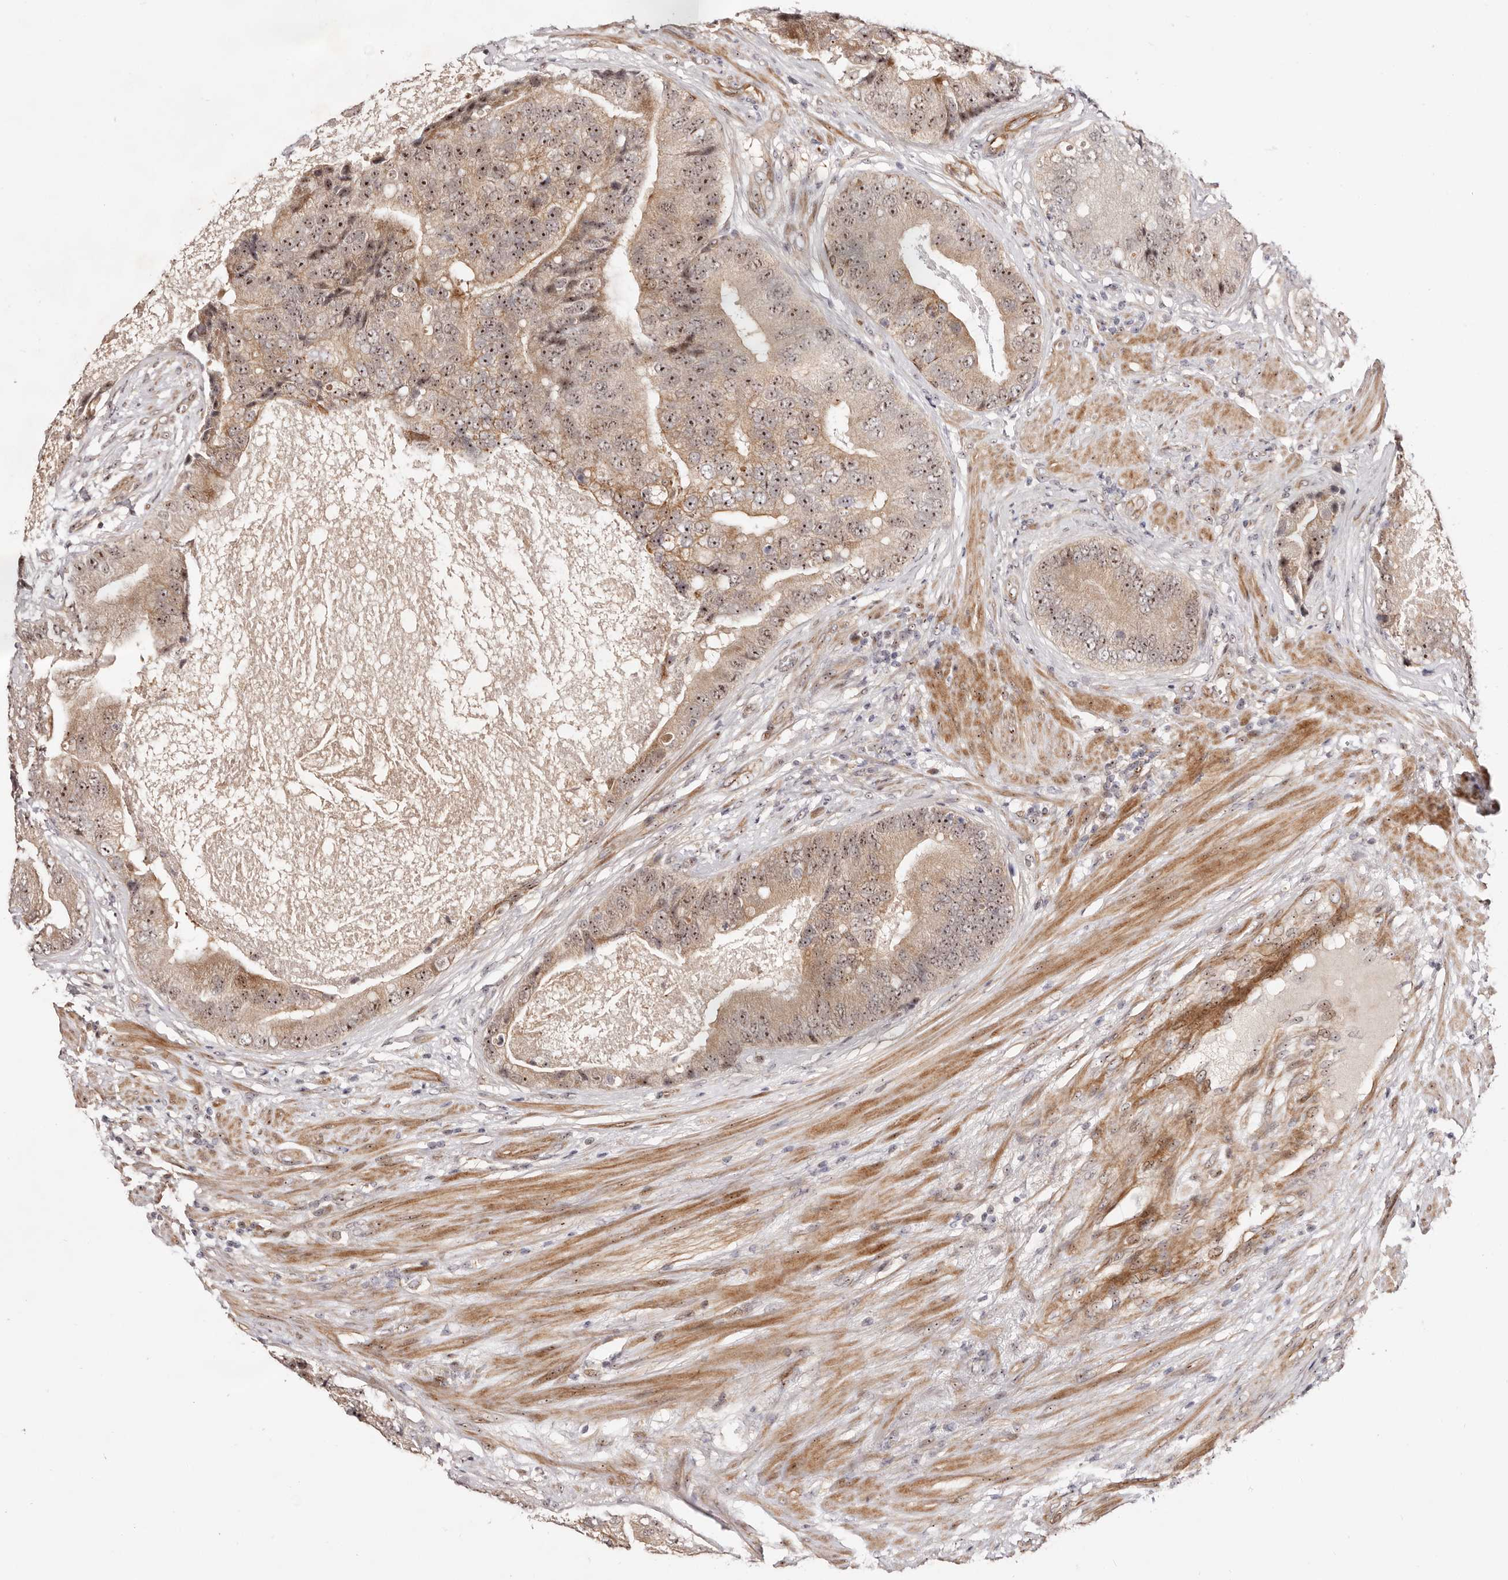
{"staining": {"intensity": "moderate", "quantity": ">75%", "location": "cytoplasmic/membranous,nuclear"}, "tissue": "prostate cancer", "cell_type": "Tumor cells", "image_type": "cancer", "snomed": [{"axis": "morphology", "description": "Adenocarcinoma, High grade"}, {"axis": "topography", "description": "Prostate"}], "caption": "IHC (DAB) staining of high-grade adenocarcinoma (prostate) shows moderate cytoplasmic/membranous and nuclear protein staining in about >75% of tumor cells. The protein is stained brown, and the nuclei are stained in blue (DAB (3,3'-diaminobenzidine) IHC with brightfield microscopy, high magnification).", "gene": "ODF2L", "patient": {"sex": "male", "age": 70}}